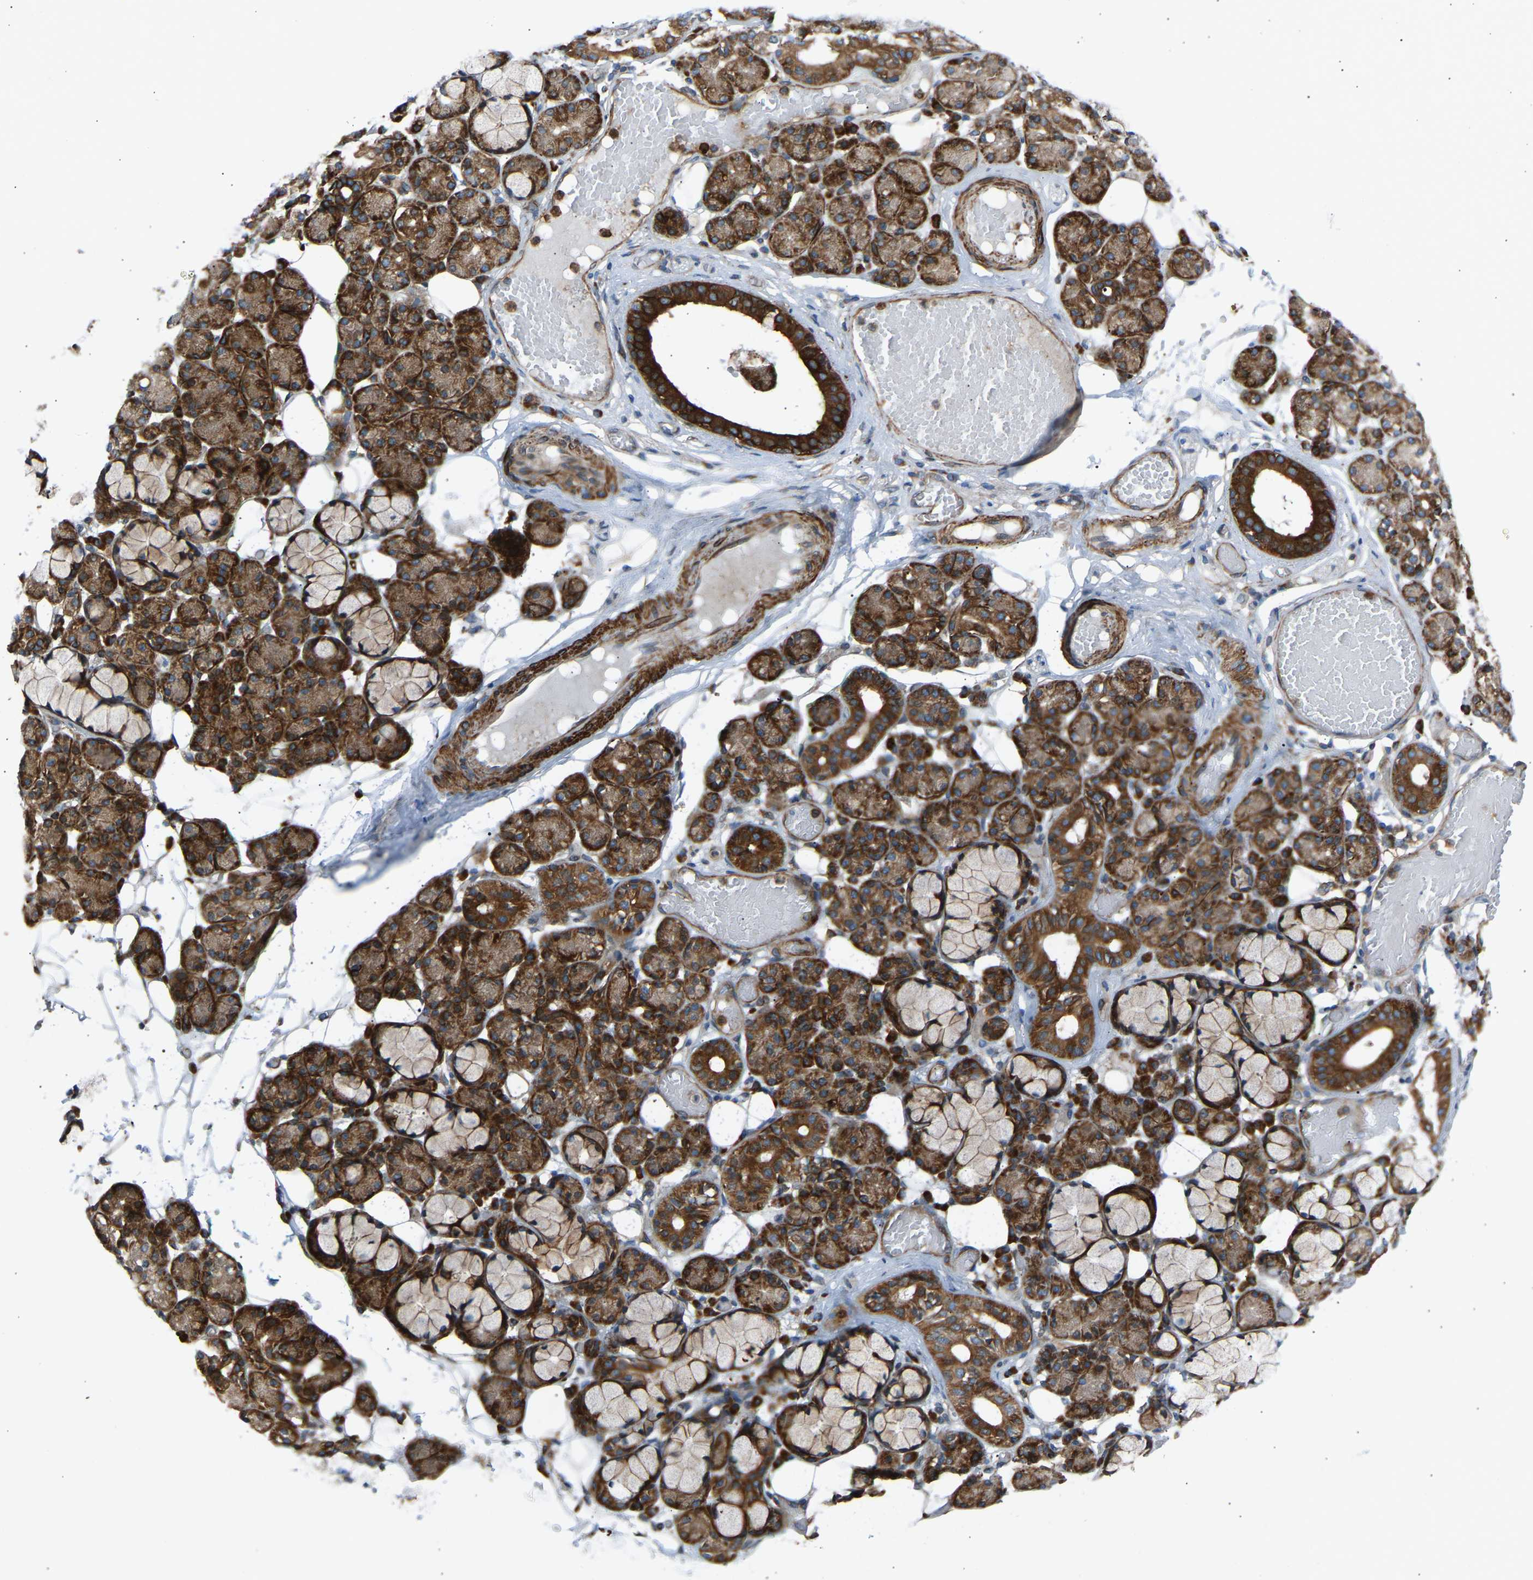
{"staining": {"intensity": "strong", "quantity": ">75%", "location": "cytoplasmic/membranous"}, "tissue": "salivary gland", "cell_type": "Glandular cells", "image_type": "normal", "snomed": [{"axis": "morphology", "description": "Normal tissue, NOS"}, {"axis": "topography", "description": "Salivary gland"}], "caption": "Immunohistochemical staining of benign human salivary gland exhibits strong cytoplasmic/membranous protein positivity in about >75% of glandular cells.", "gene": "VPS41", "patient": {"sex": "male", "age": 63}}